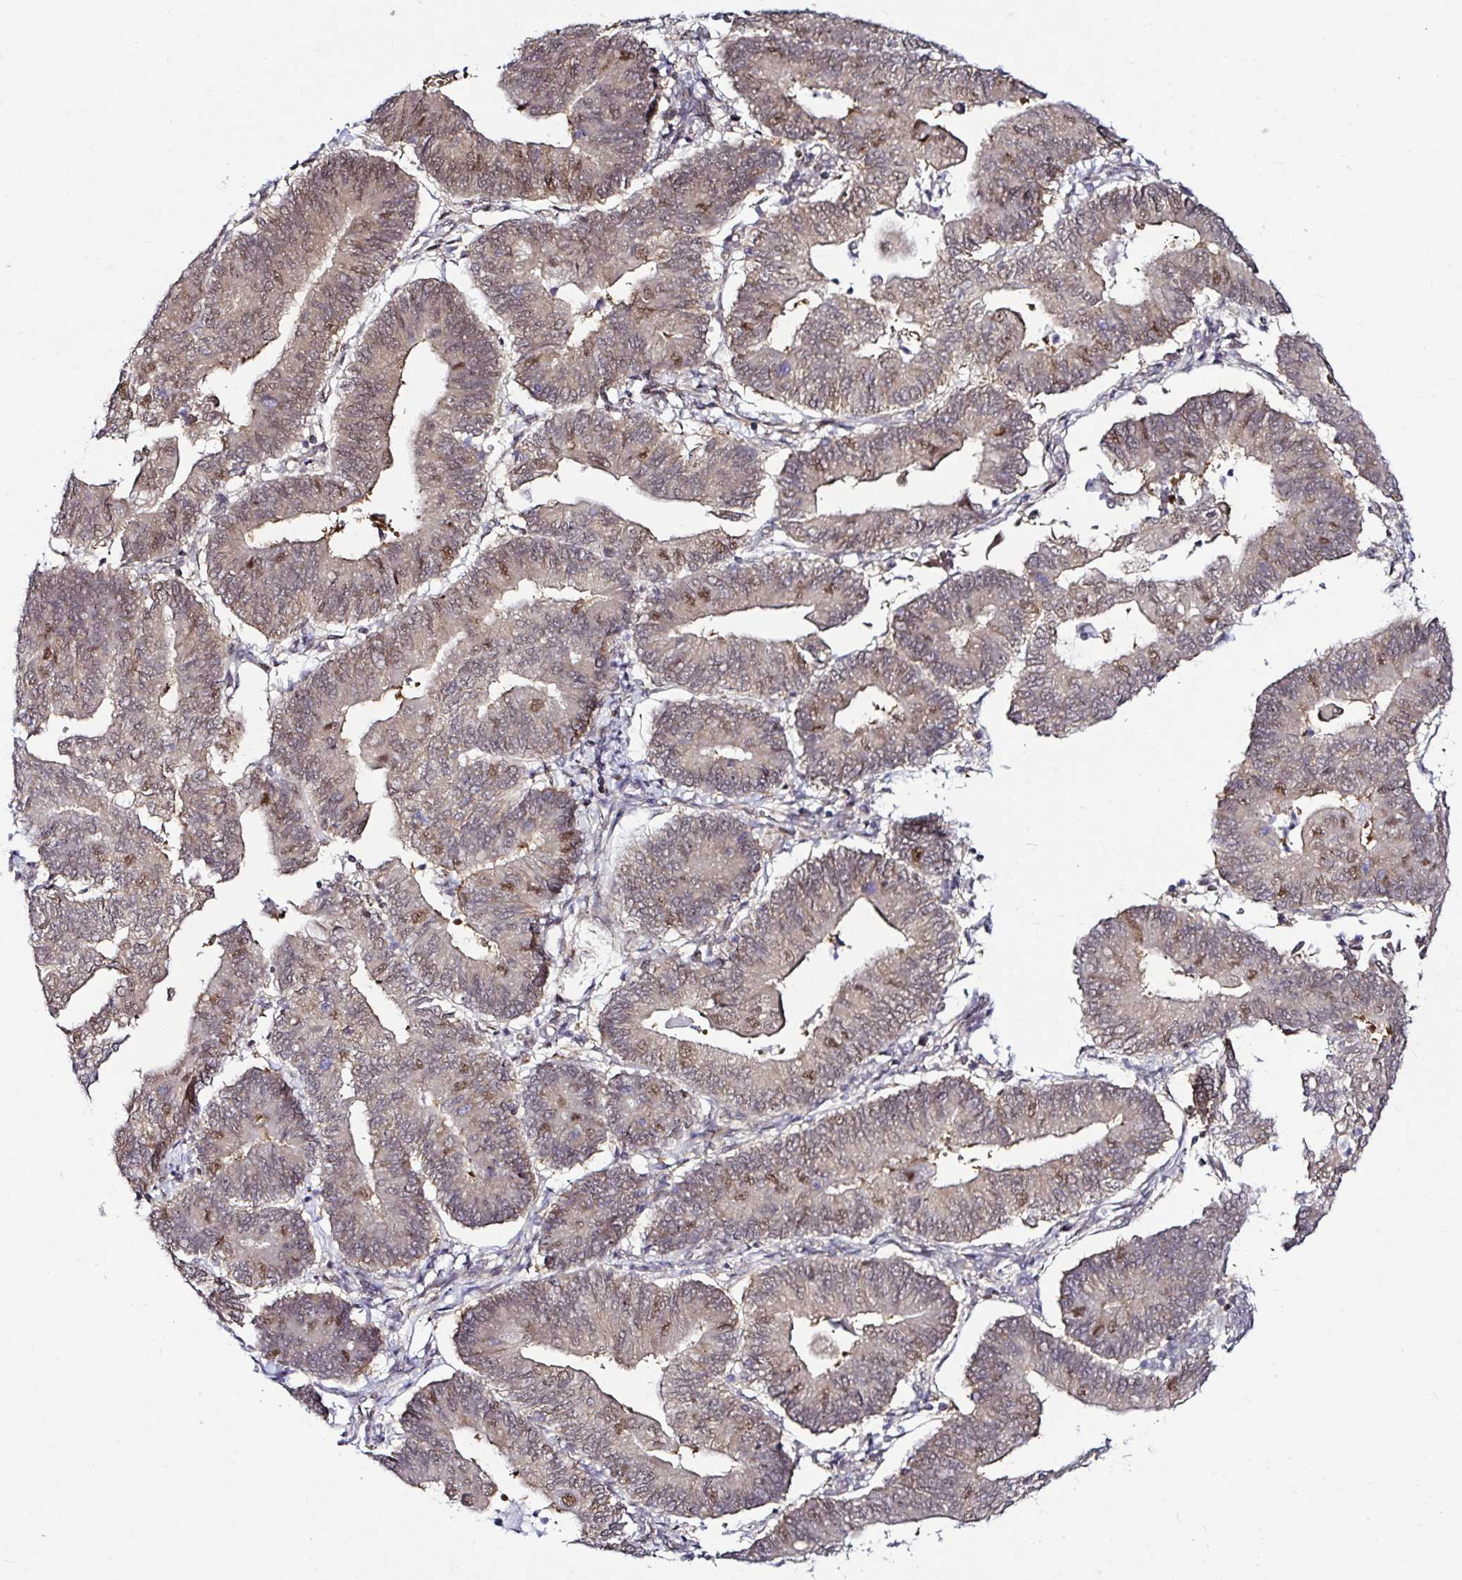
{"staining": {"intensity": "moderate", "quantity": "<25%", "location": "nuclear"}, "tissue": "endometrial cancer", "cell_type": "Tumor cells", "image_type": "cancer", "snomed": [{"axis": "morphology", "description": "Adenocarcinoma, NOS"}, {"axis": "topography", "description": "Endometrium"}], "caption": "Approximately <25% of tumor cells in human endometrial adenocarcinoma exhibit moderate nuclear protein expression as visualized by brown immunohistochemical staining.", "gene": "PSMD3", "patient": {"sex": "female", "age": 65}}